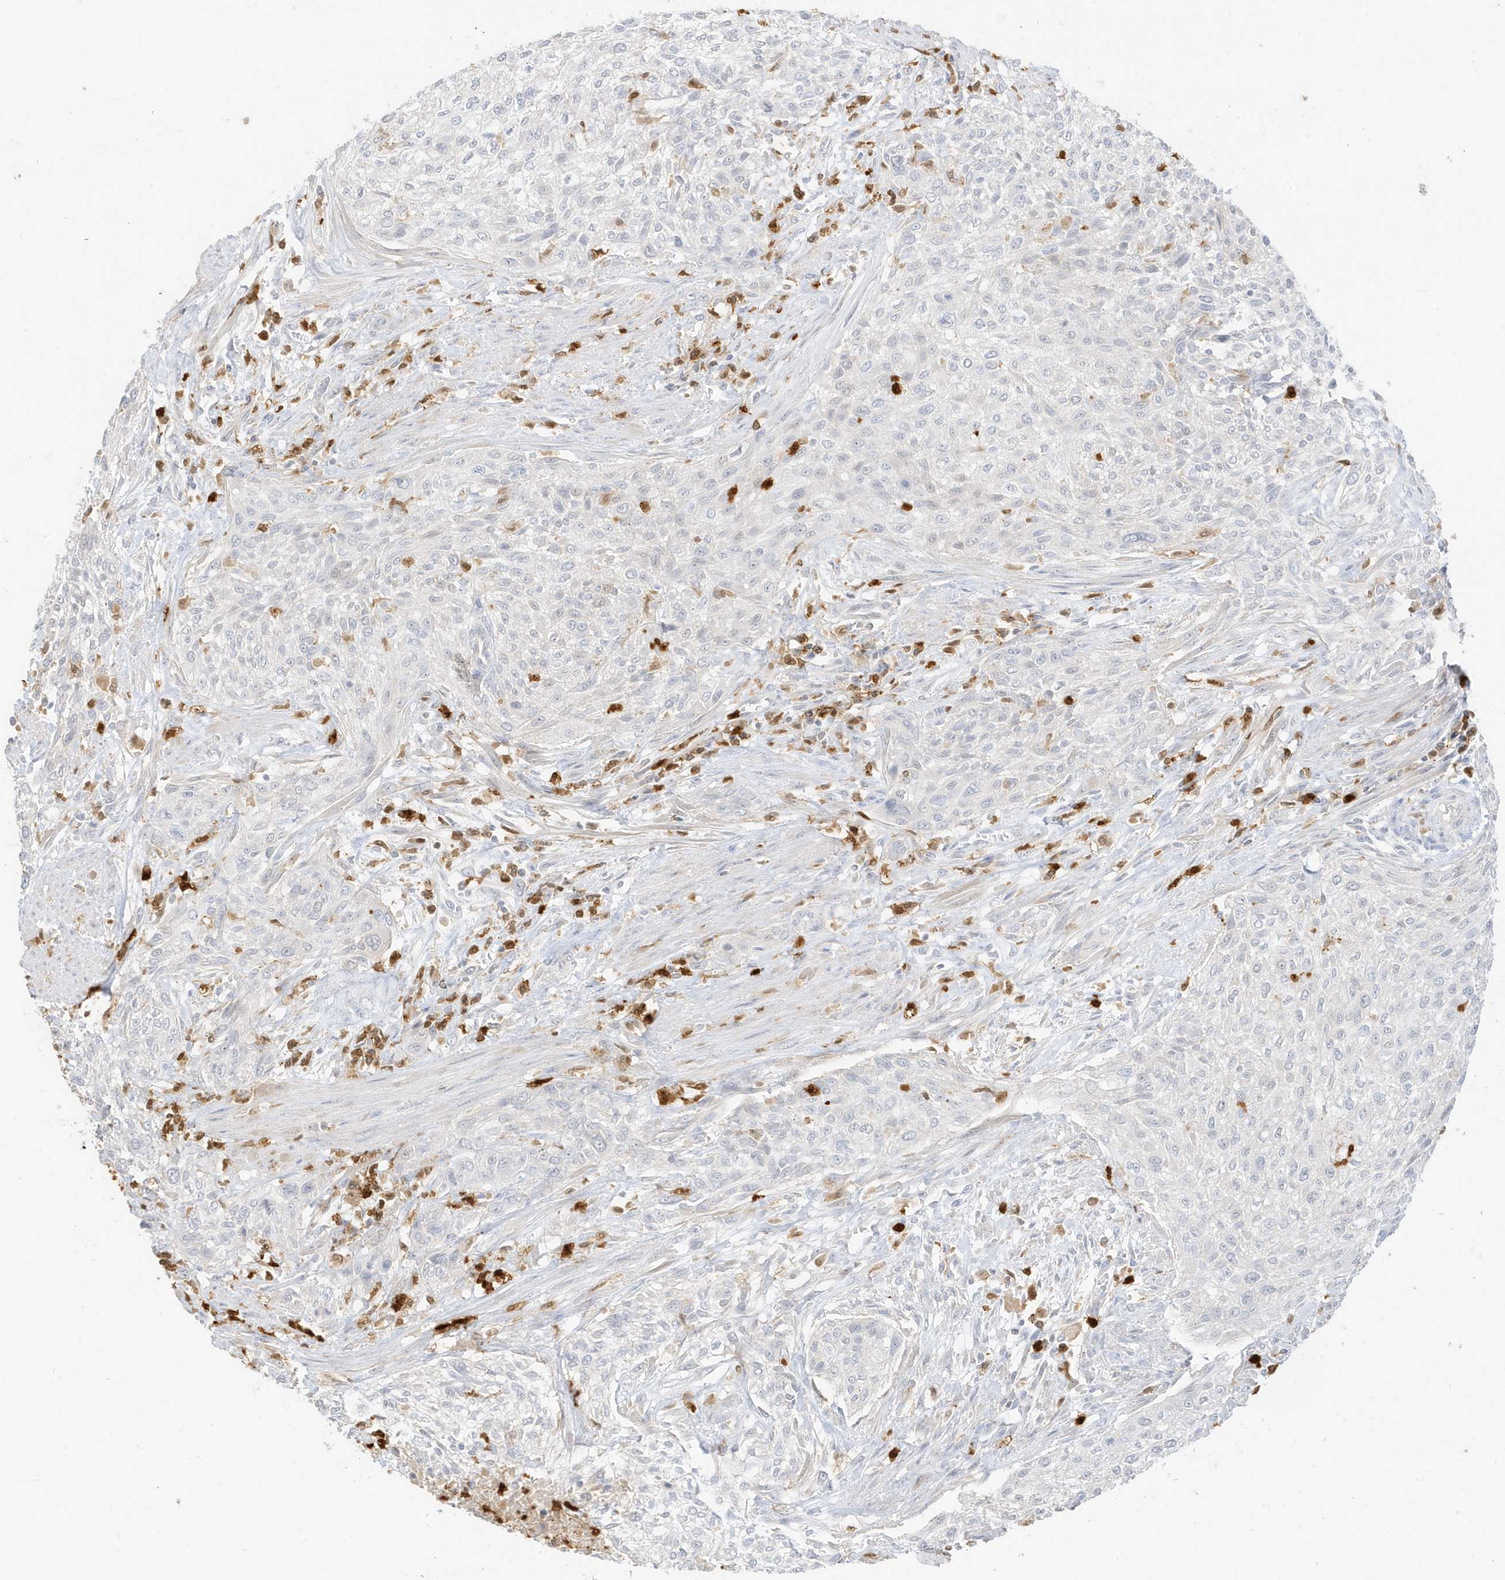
{"staining": {"intensity": "negative", "quantity": "none", "location": "none"}, "tissue": "urothelial cancer", "cell_type": "Tumor cells", "image_type": "cancer", "snomed": [{"axis": "morphology", "description": "Urothelial carcinoma, High grade"}, {"axis": "topography", "description": "Urinary bladder"}], "caption": "This is an immunohistochemistry image of urothelial carcinoma (high-grade). There is no expression in tumor cells.", "gene": "GCA", "patient": {"sex": "male", "age": 35}}